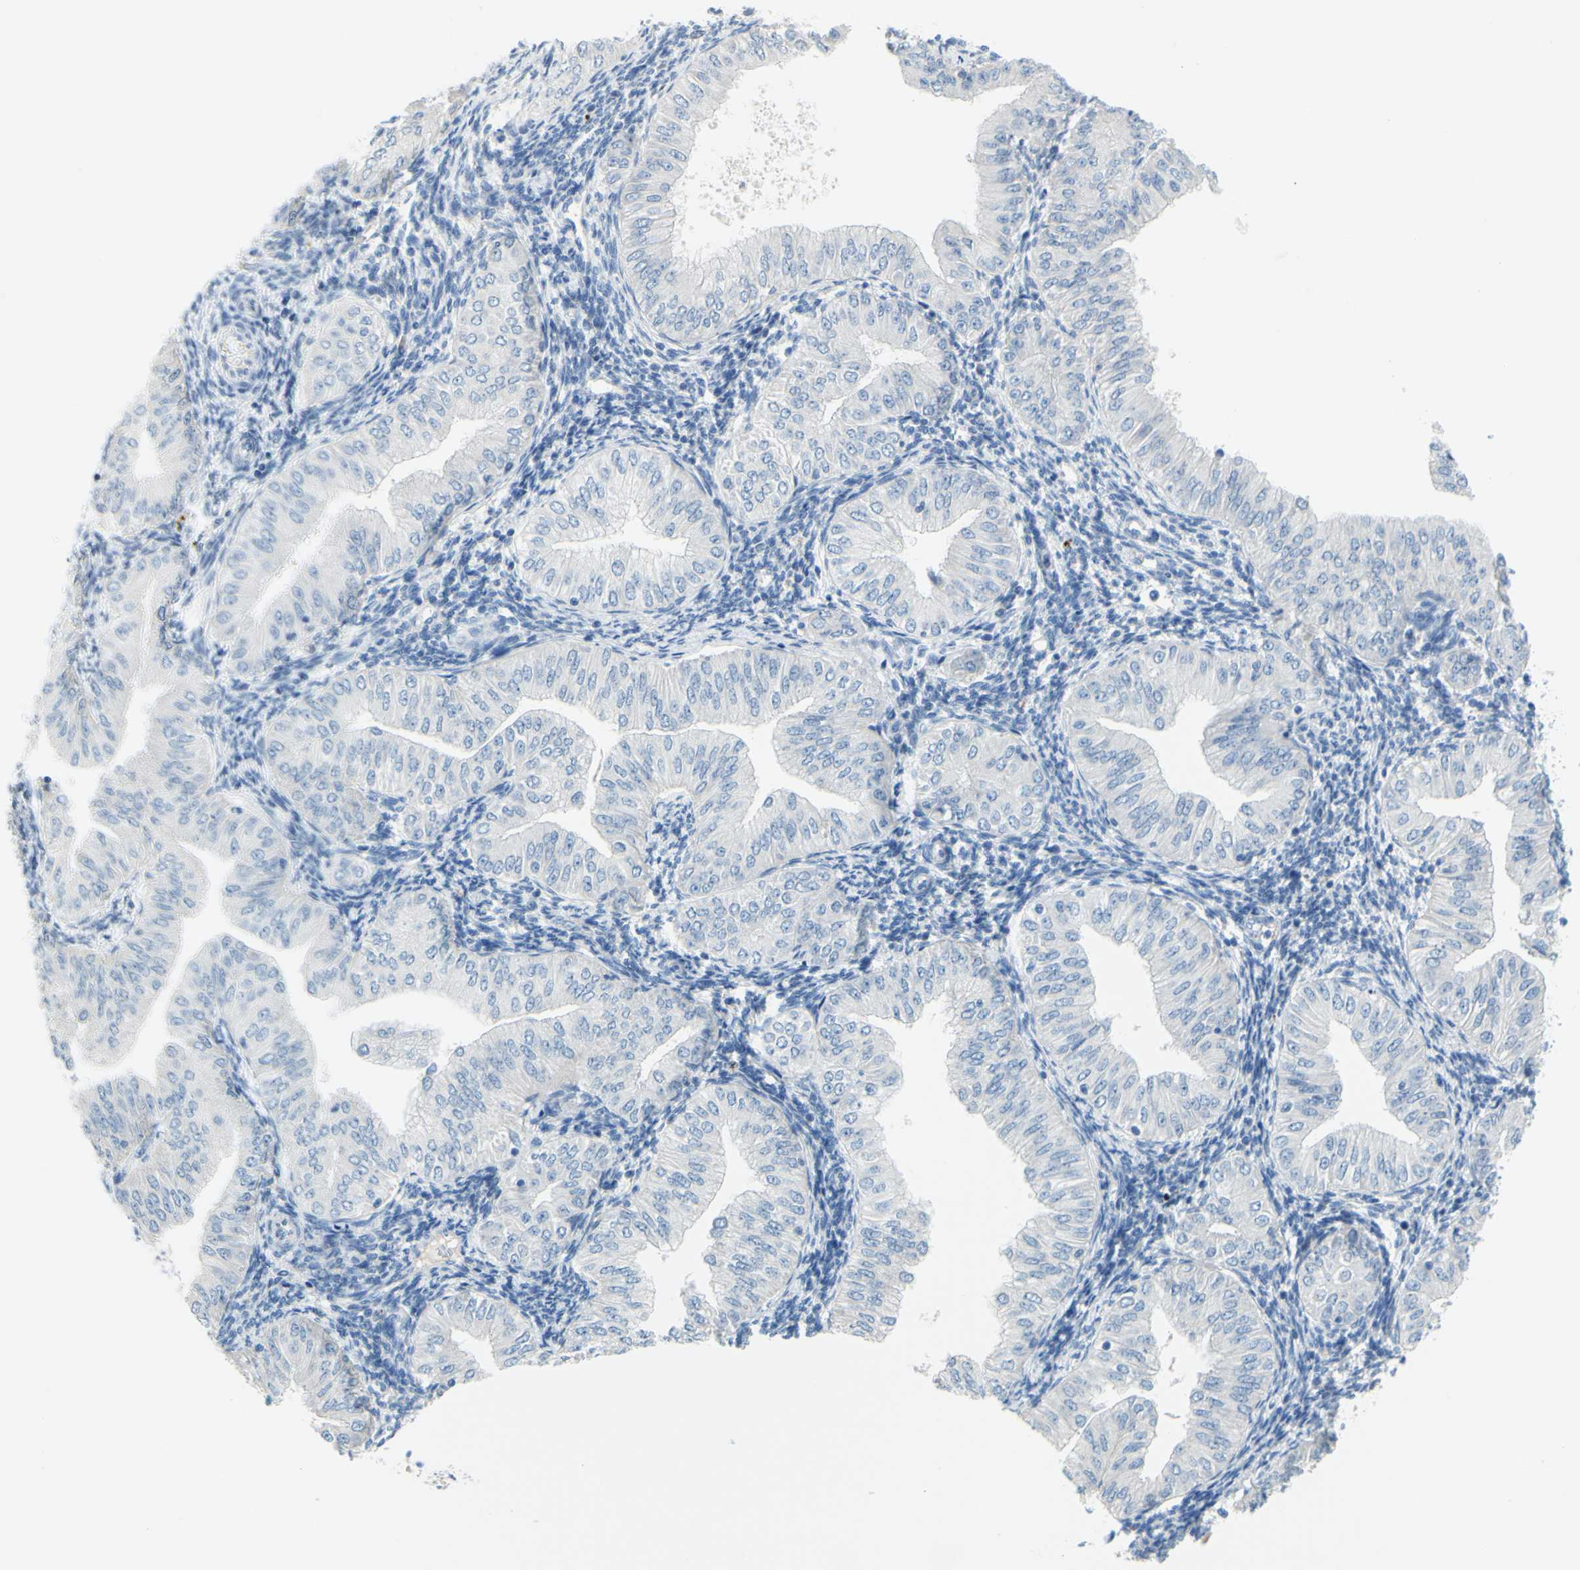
{"staining": {"intensity": "negative", "quantity": "none", "location": "none"}, "tissue": "endometrial cancer", "cell_type": "Tumor cells", "image_type": "cancer", "snomed": [{"axis": "morphology", "description": "Normal tissue, NOS"}, {"axis": "morphology", "description": "Adenocarcinoma, NOS"}, {"axis": "topography", "description": "Endometrium"}], "caption": "Endometrial adenocarcinoma was stained to show a protein in brown. There is no significant staining in tumor cells. (DAB IHC with hematoxylin counter stain).", "gene": "SLC1A2", "patient": {"sex": "female", "age": 53}}